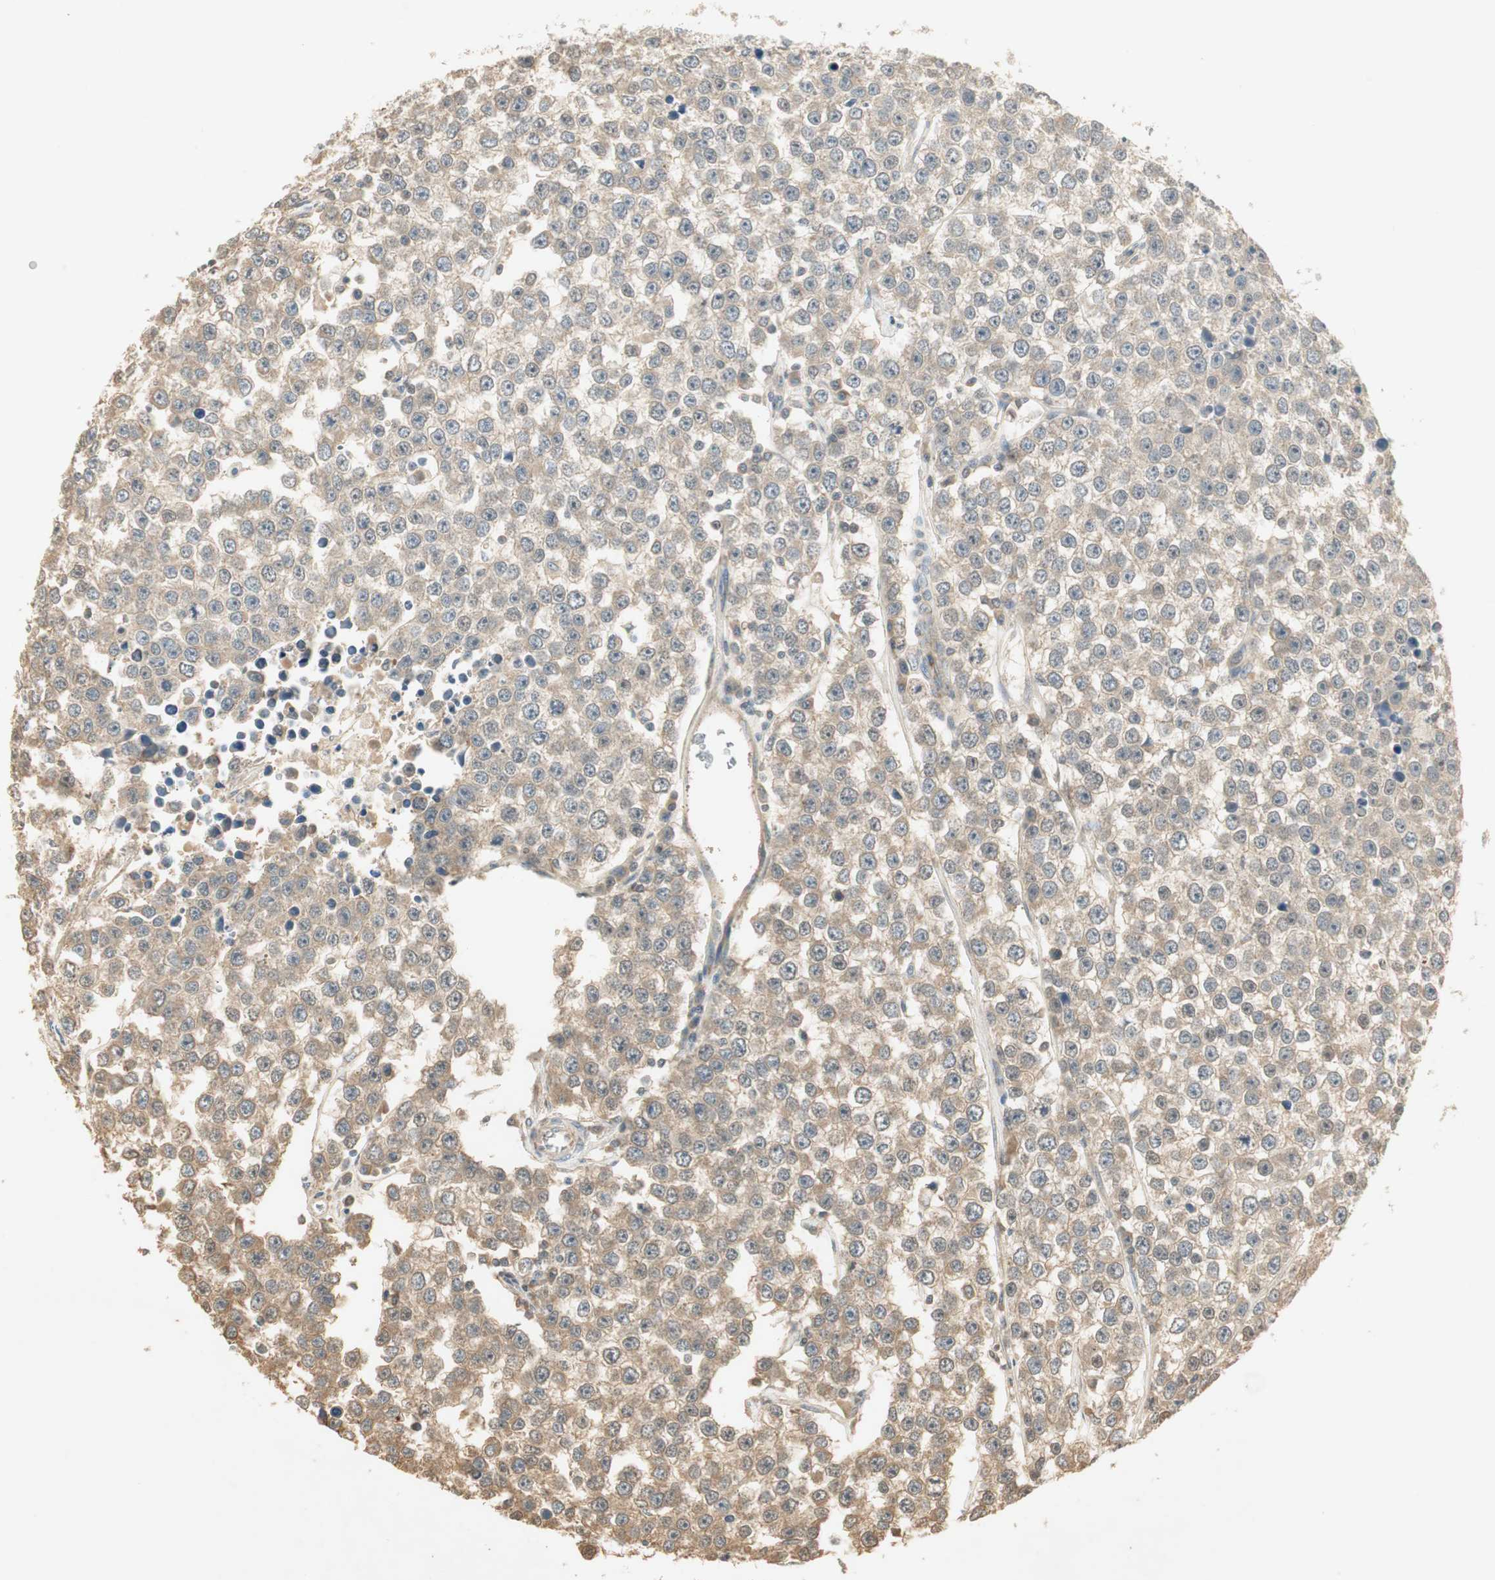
{"staining": {"intensity": "moderate", "quantity": ">75%", "location": "cytoplasmic/membranous"}, "tissue": "testis cancer", "cell_type": "Tumor cells", "image_type": "cancer", "snomed": [{"axis": "morphology", "description": "Seminoma, NOS"}, {"axis": "morphology", "description": "Carcinoma, Embryonal, NOS"}, {"axis": "topography", "description": "Testis"}], "caption": "The photomicrograph shows staining of embryonal carcinoma (testis), revealing moderate cytoplasmic/membranous protein staining (brown color) within tumor cells.", "gene": "USP2", "patient": {"sex": "male", "age": 52}}